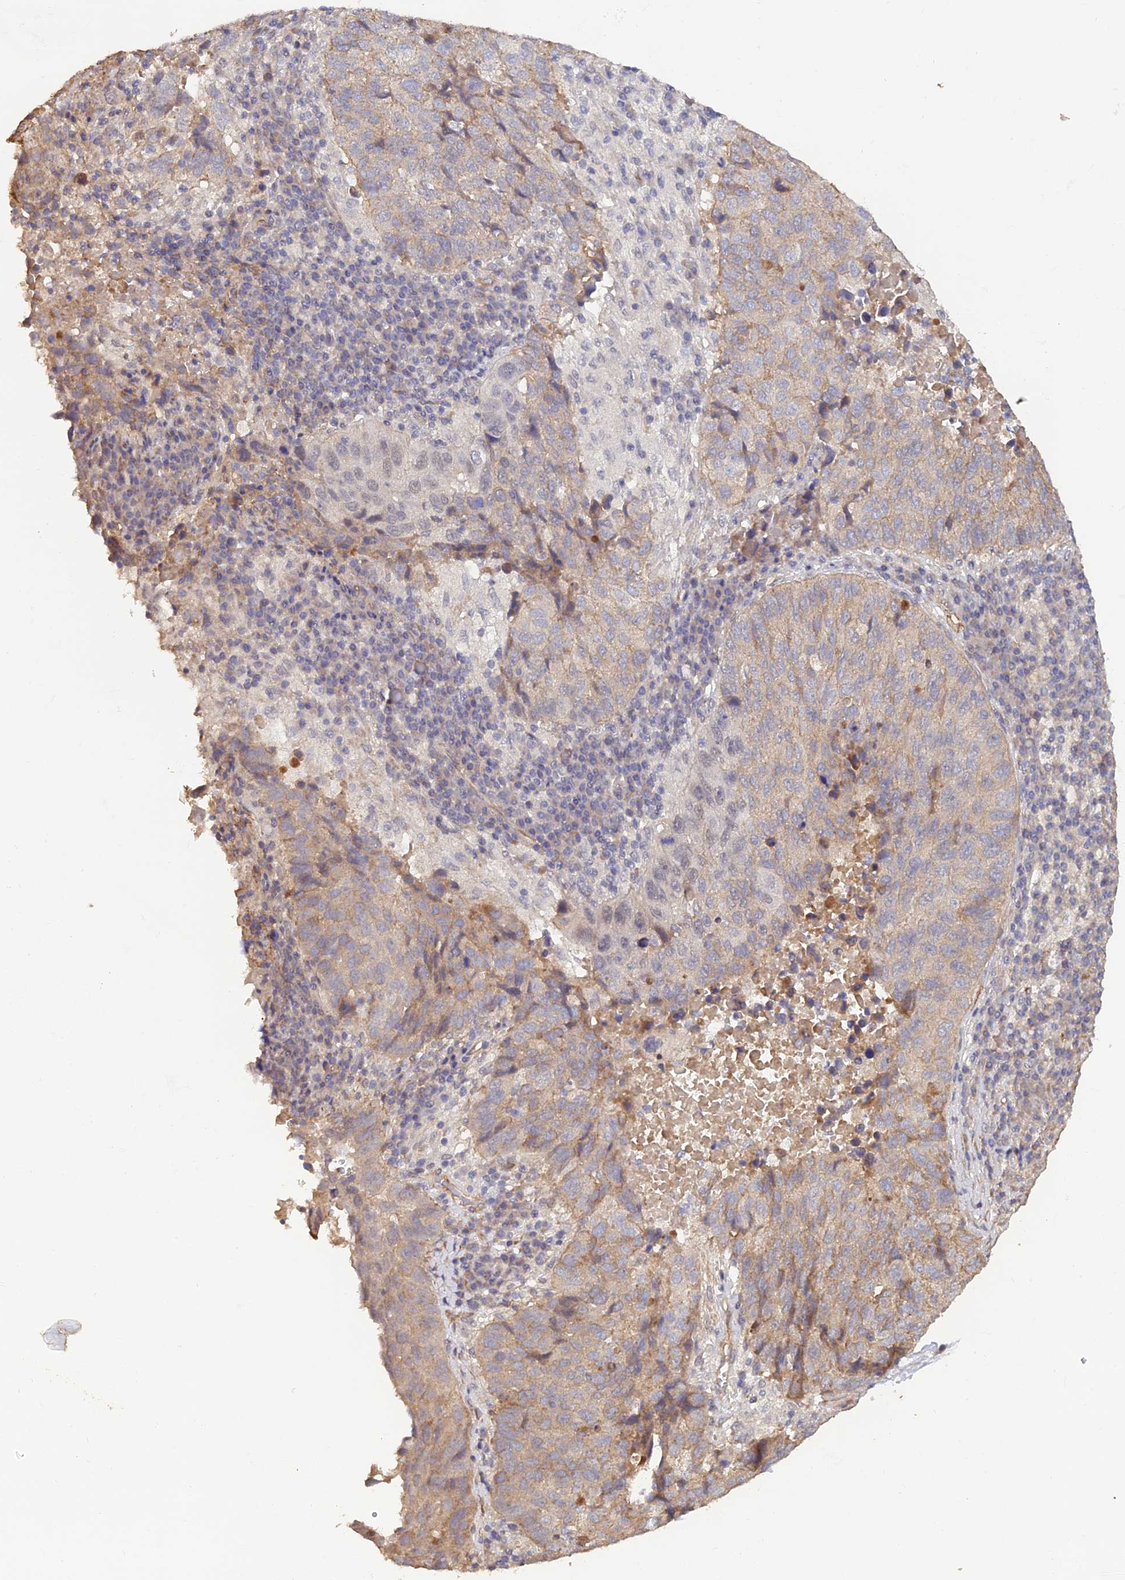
{"staining": {"intensity": "weak", "quantity": "<25%", "location": "cytoplasmic/membranous"}, "tissue": "lung cancer", "cell_type": "Tumor cells", "image_type": "cancer", "snomed": [{"axis": "morphology", "description": "Squamous cell carcinoma, NOS"}, {"axis": "topography", "description": "Lung"}], "caption": "This is an immunohistochemistry (IHC) micrograph of lung cancer (squamous cell carcinoma). There is no expression in tumor cells.", "gene": "PAGR1", "patient": {"sex": "male", "age": 73}}